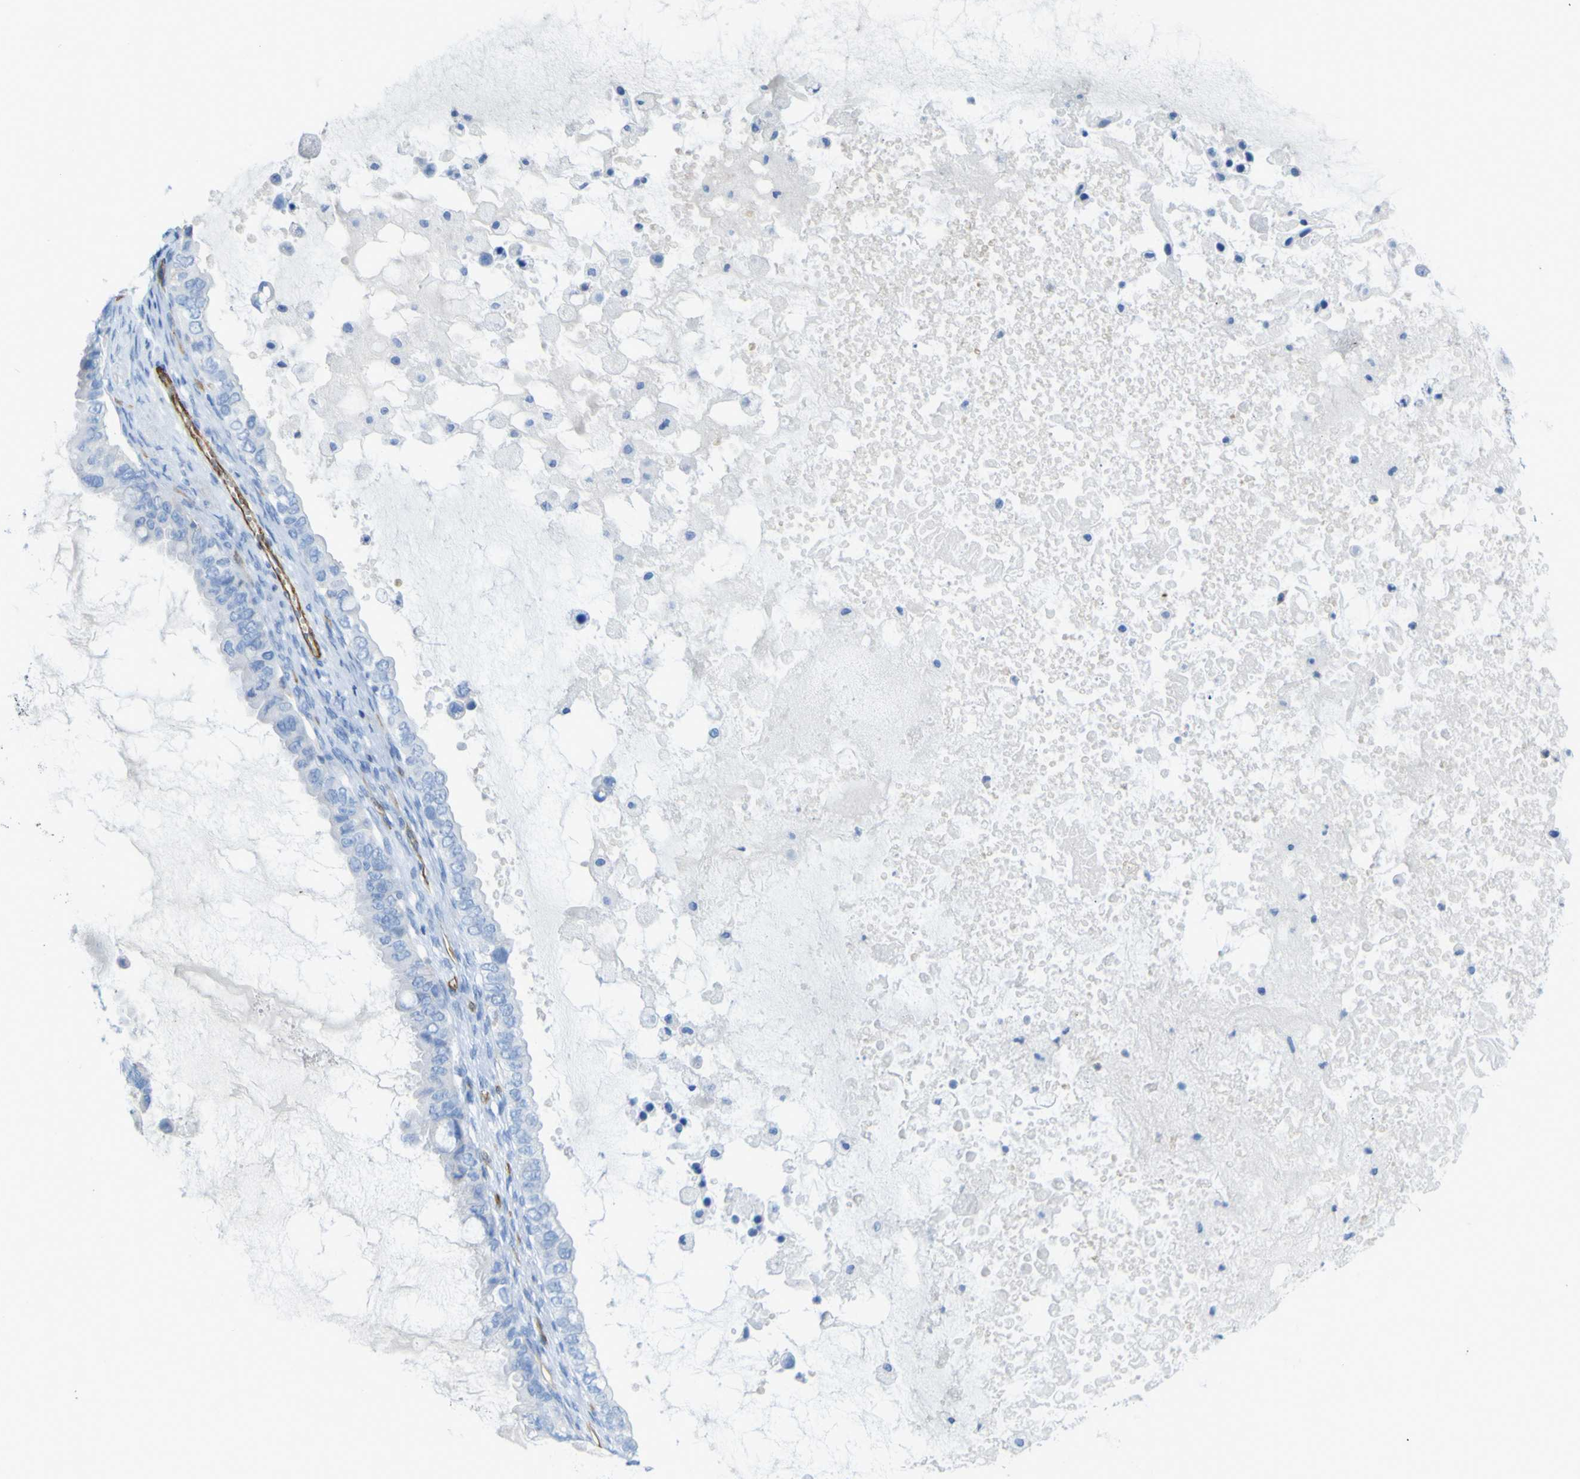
{"staining": {"intensity": "negative", "quantity": "none", "location": "none"}, "tissue": "ovarian cancer", "cell_type": "Tumor cells", "image_type": "cancer", "snomed": [{"axis": "morphology", "description": "Cystadenocarcinoma, mucinous, NOS"}, {"axis": "topography", "description": "Ovary"}], "caption": "There is no significant staining in tumor cells of mucinous cystadenocarcinoma (ovarian).", "gene": "CD93", "patient": {"sex": "female", "age": 80}}